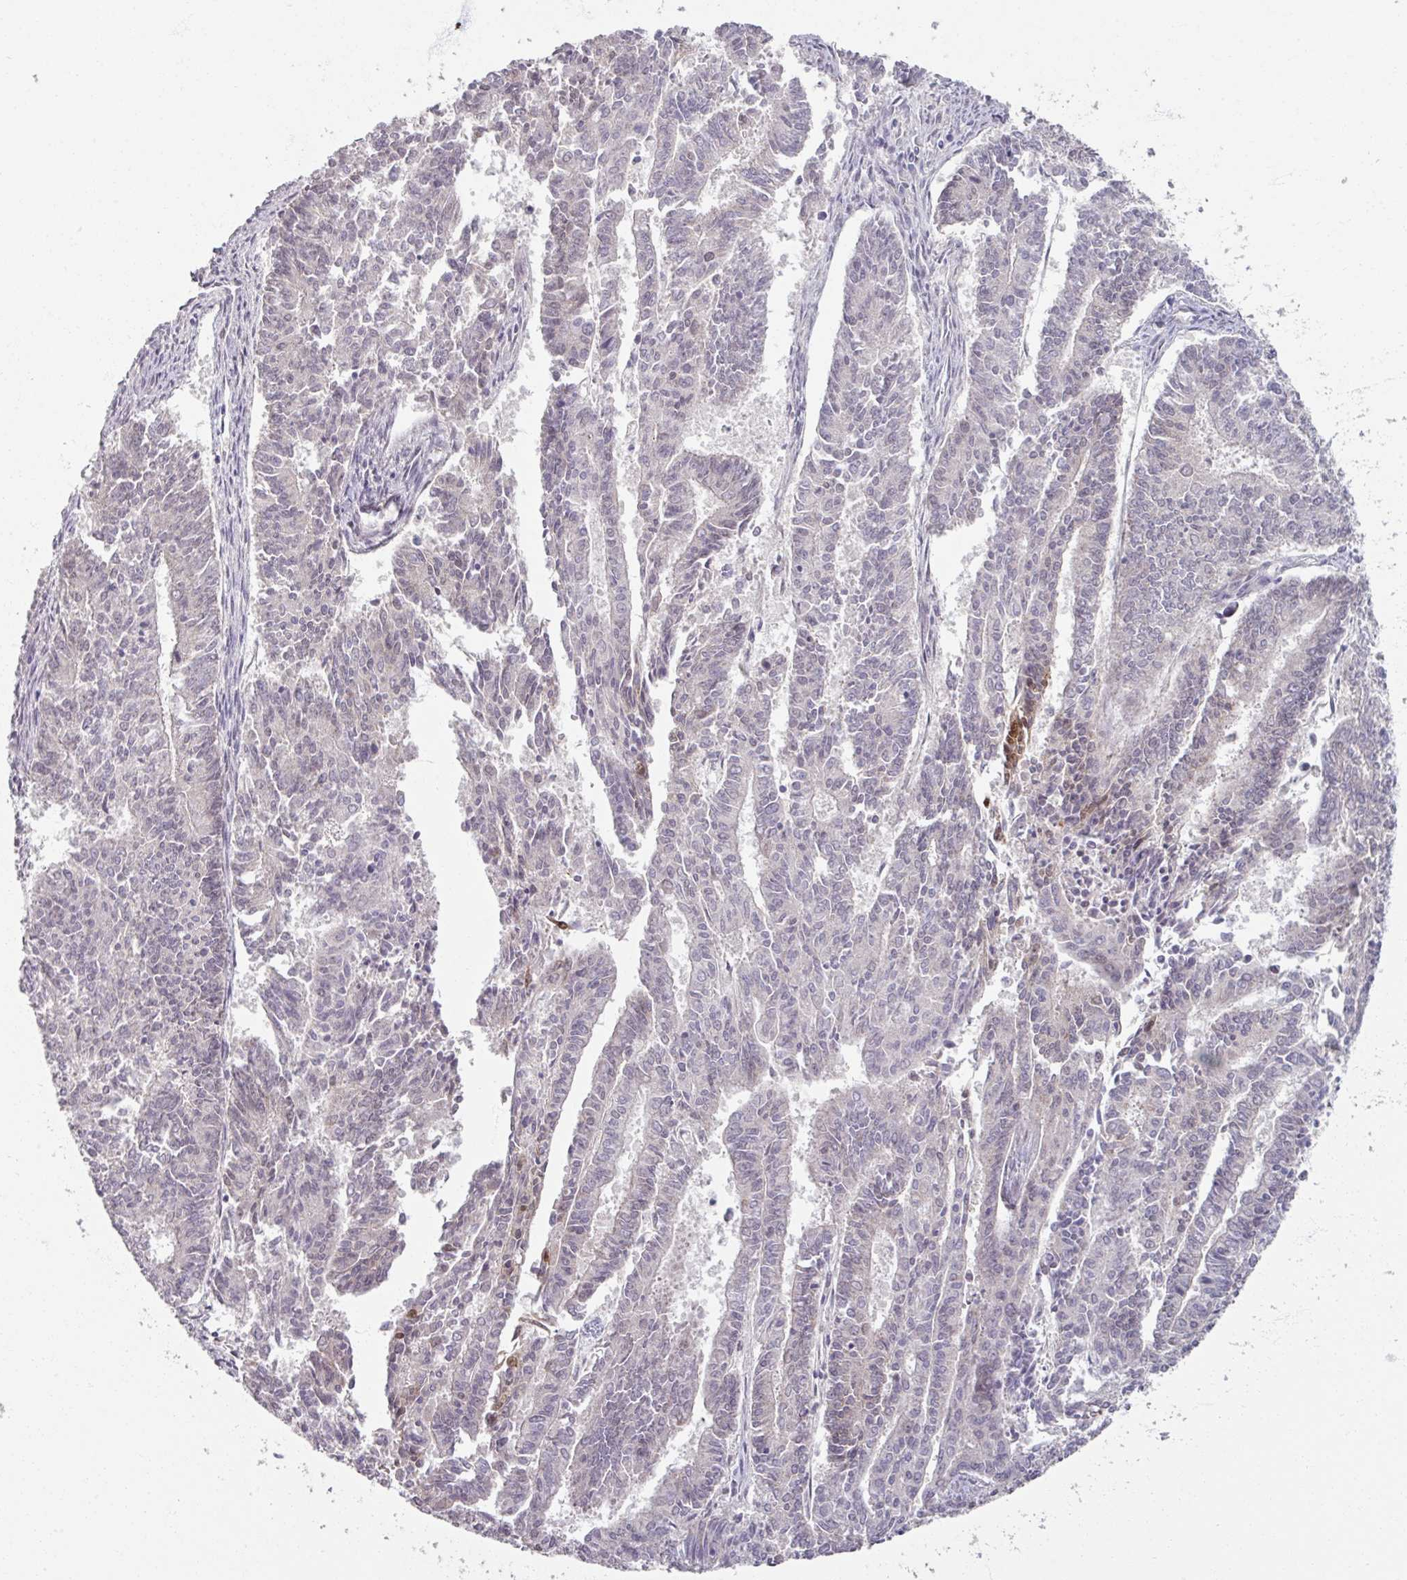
{"staining": {"intensity": "weak", "quantity": "<25%", "location": "nuclear"}, "tissue": "endometrial cancer", "cell_type": "Tumor cells", "image_type": "cancer", "snomed": [{"axis": "morphology", "description": "Adenocarcinoma, NOS"}, {"axis": "topography", "description": "Endometrium"}], "caption": "There is no significant positivity in tumor cells of endometrial cancer. The staining was performed using DAB to visualize the protein expression in brown, while the nuclei were stained in blue with hematoxylin (Magnification: 20x).", "gene": "SOX11", "patient": {"sex": "female", "age": 59}}